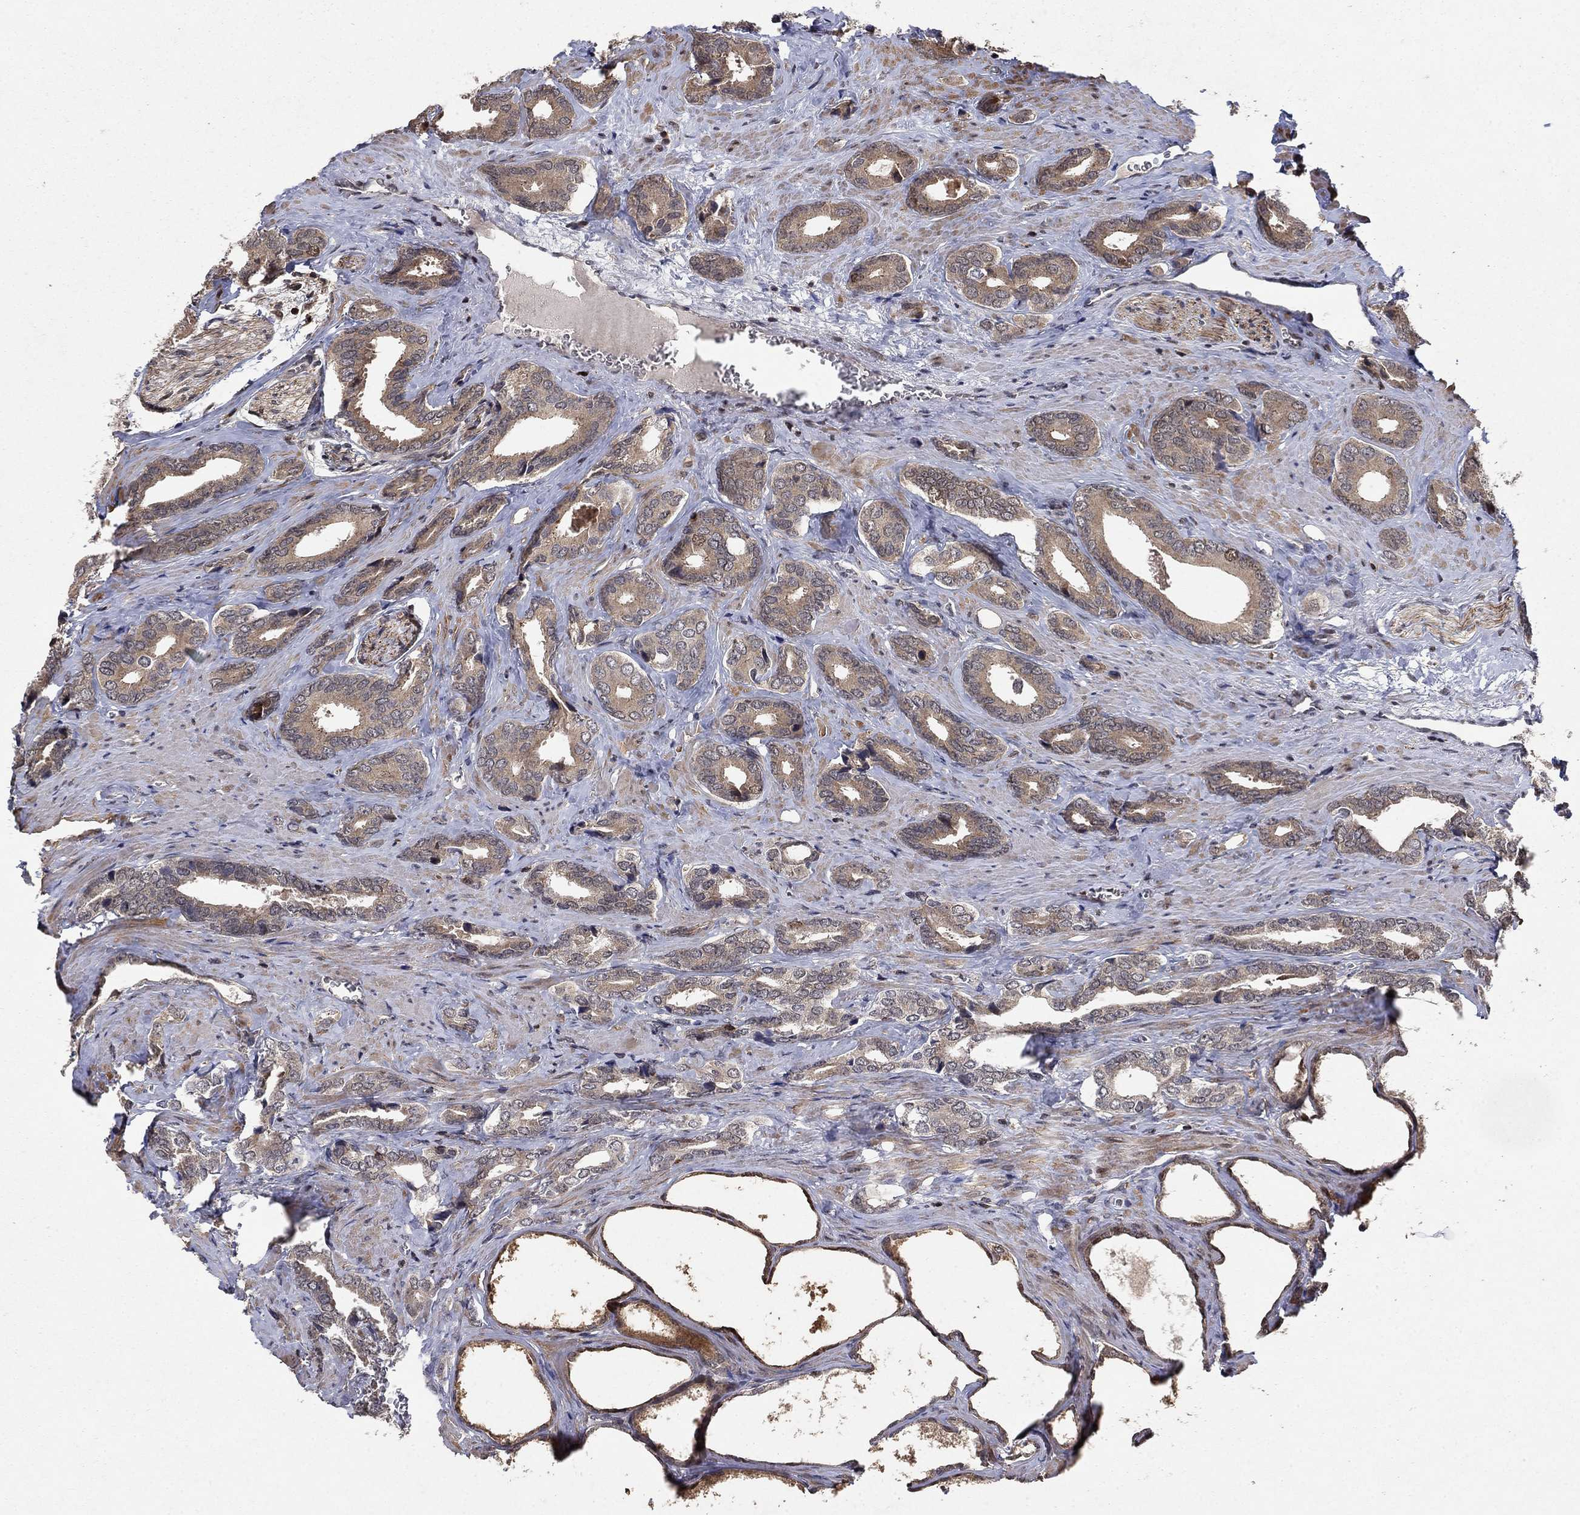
{"staining": {"intensity": "weak", "quantity": ">75%", "location": "cytoplasmic/membranous"}, "tissue": "prostate cancer", "cell_type": "Tumor cells", "image_type": "cancer", "snomed": [{"axis": "morphology", "description": "Adenocarcinoma, NOS"}, {"axis": "topography", "description": "Prostate"}], "caption": "Weak cytoplasmic/membranous expression is seen in approximately >75% of tumor cells in prostate cancer (adenocarcinoma). (Brightfield microscopy of DAB IHC at high magnification).", "gene": "CCDC66", "patient": {"sex": "male", "age": 66}}